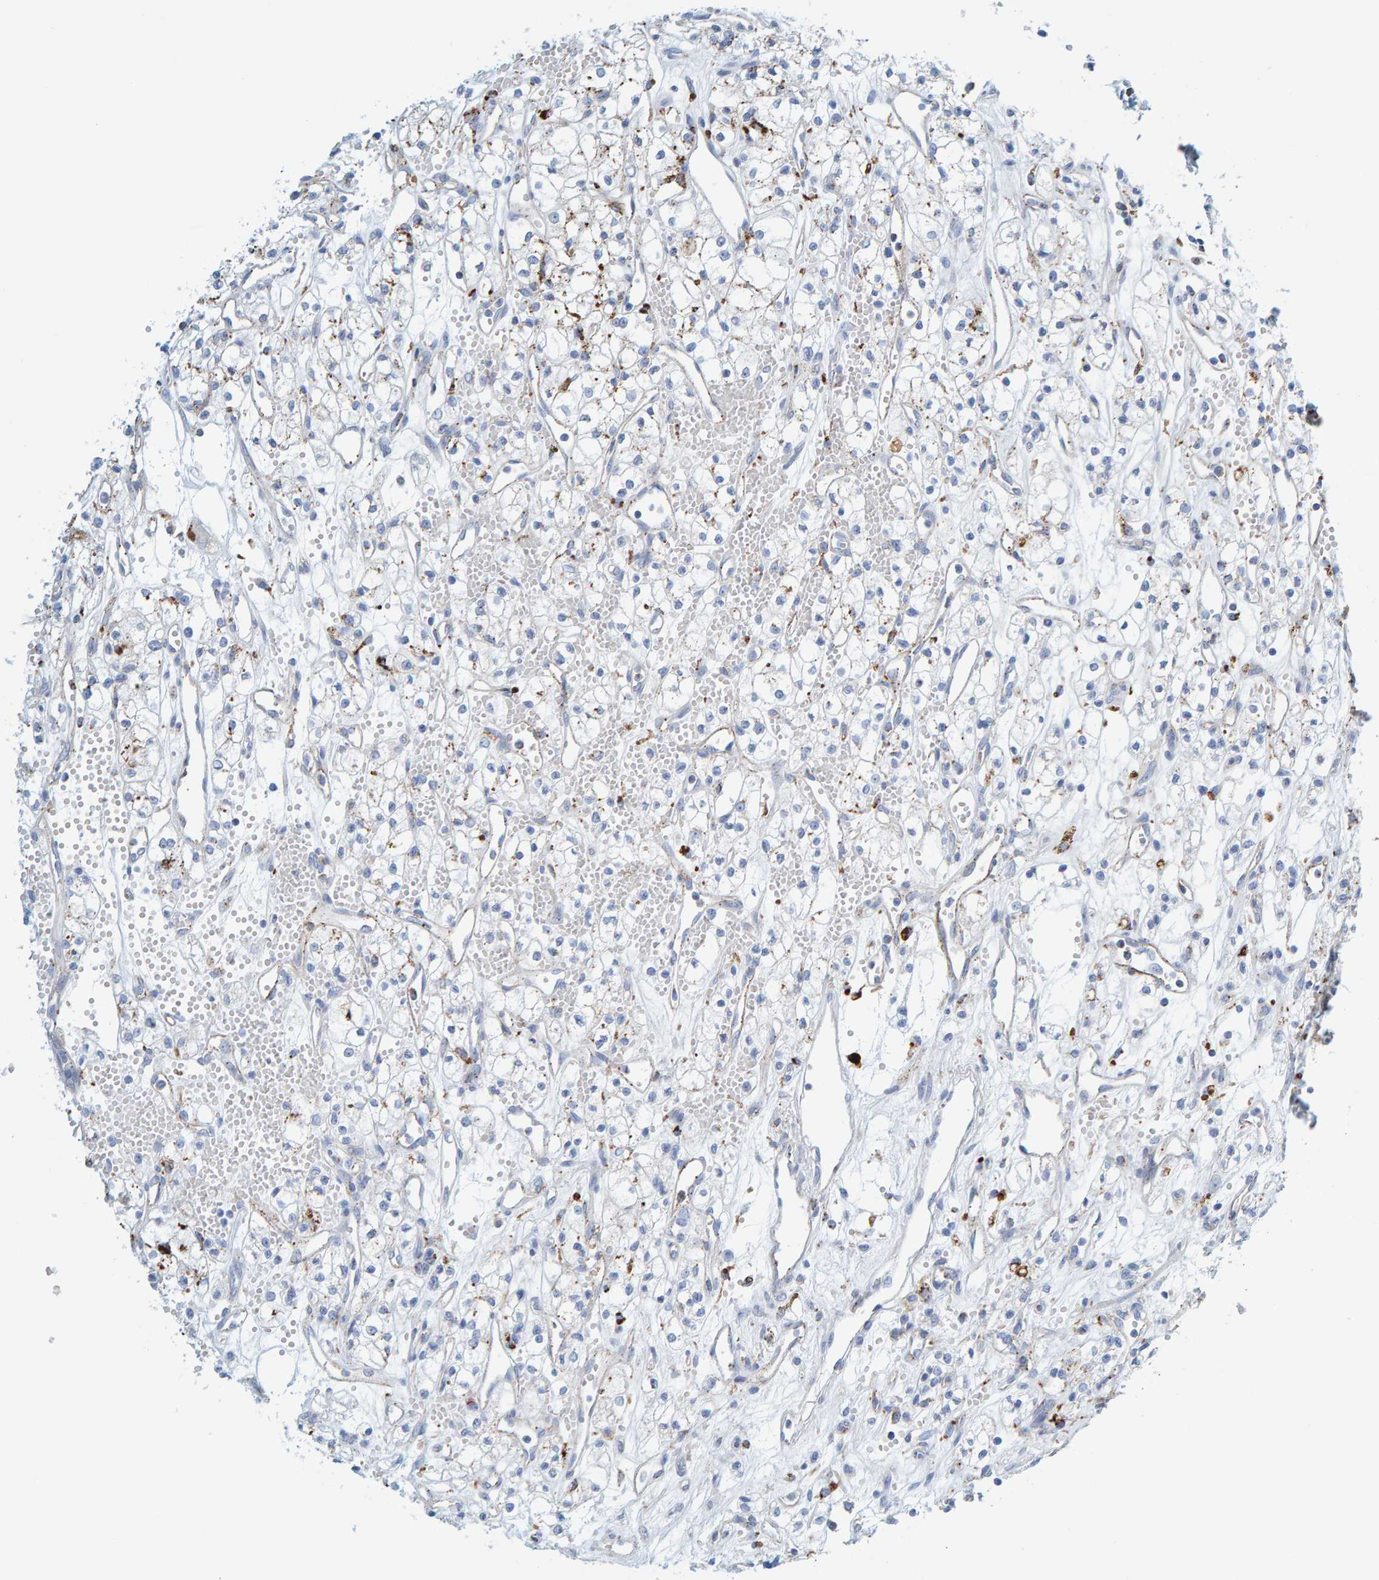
{"staining": {"intensity": "moderate", "quantity": "<25%", "location": "cytoplasmic/membranous"}, "tissue": "renal cancer", "cell_type": "Tumor cells", "image_type": "cancer", "snomed": [{"axis": "morphology", "description": "Adenocarcinoma, NOS"}, {"axis": "topography", "description": "Kidney"}], "caption": "Immunohistochemistry (IHC) photomicrograph of renal adenocarcinoma stained for a protein (brown), which demonstrates low levels of moderate cytoplasmic/membranous expression in about <25% of tumor cells.", "gene": "BIN3", "patient": {"sex": "male", "age": 59}}